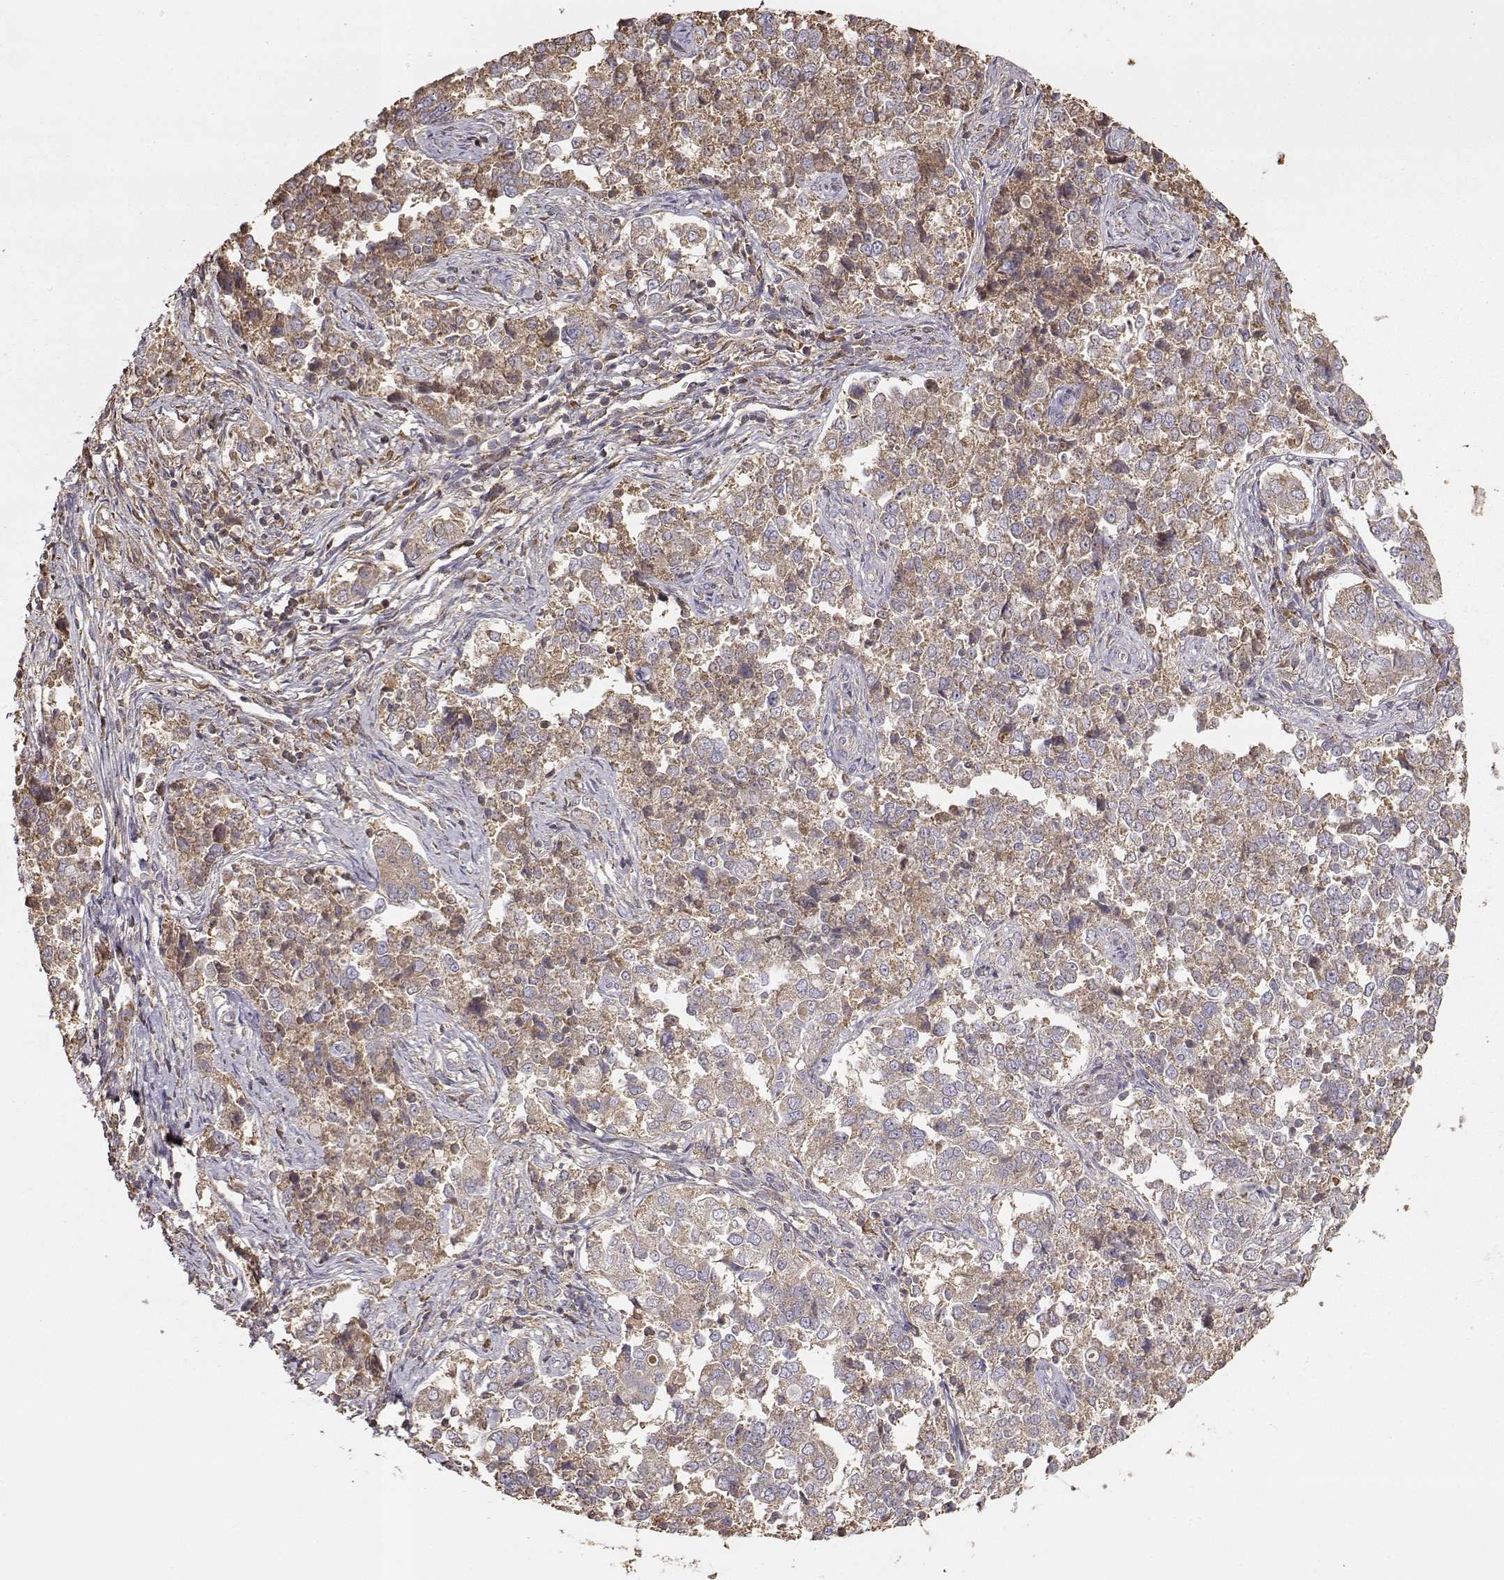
{"staining": {"intensity": "moderate", "quantity": ">75%", "location": "cytoplasmic/membranous"}, "tissue": "endometrial cancer", "cell_type": "Tumor cells", "image_type": "cancer", "snomed": [{"axis": "morphology", "description": "Adenocarcinoma, NOS"}, {"axis": "topography", "description": "Endometrium"}], "caption": "Endometrial cancer tissue reveals moderate cytoplasmic/membranous staining in about >75% of tumor cells, visualized by immunohistochemistry.", "gene": "TARS3", "patient": {"sex": "female", "age": 43}}